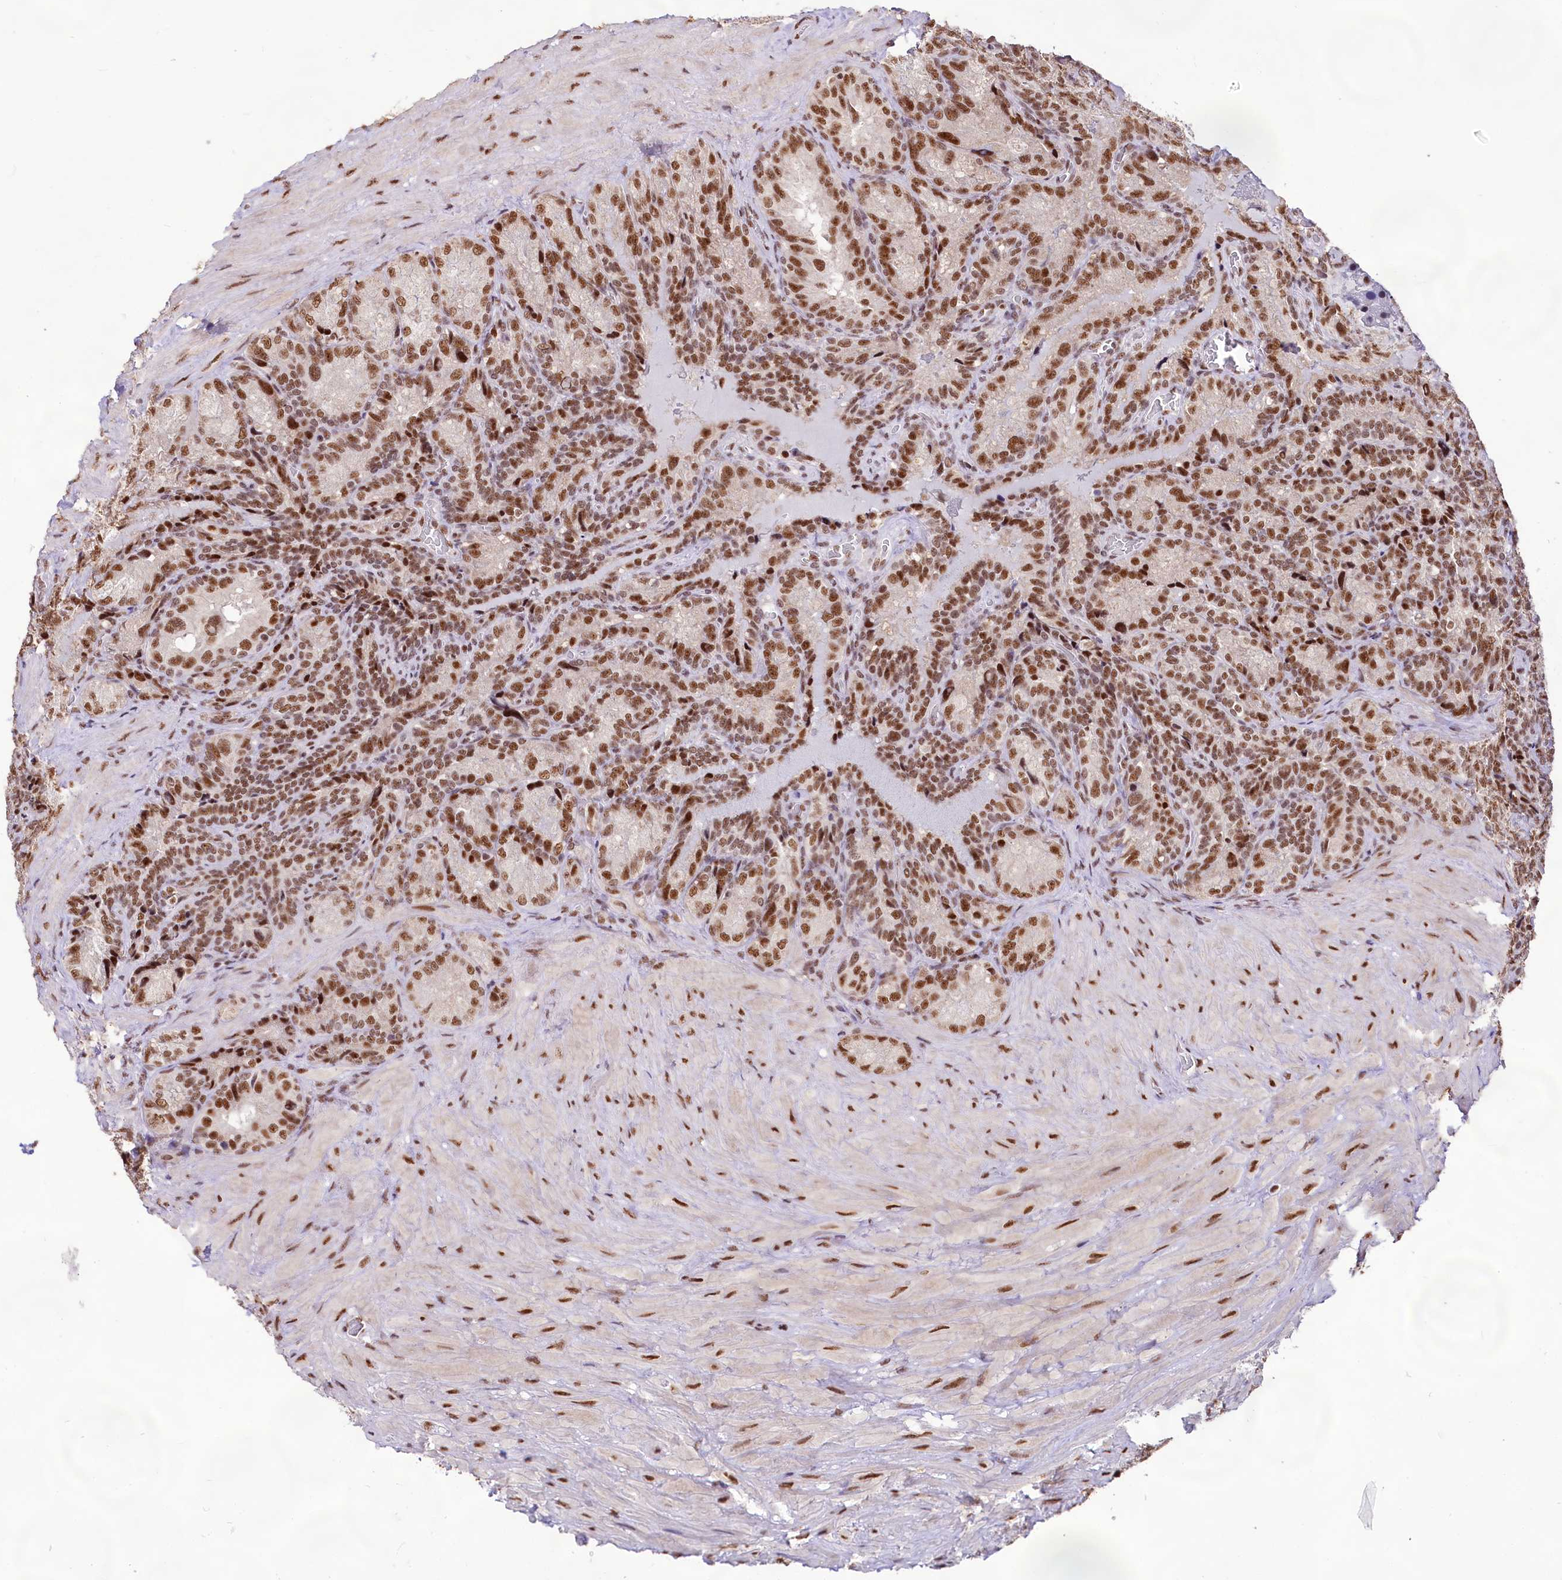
{"staining": {"intensity": "moderate", "quantity": ">75%", "location": "nuclear"}, "tissue": "seminal vesicle", "cell_type": "Glandular cells", "image_type": "normal", "snomed": [{"axis": "morphology", "description": "Normal tissue, NOS"}, {"axis": "topography", "description": "Seminal veicle"}], "caption": "IHC photomicrograph of benign seminal vesicle stained for a protein (brown), which shows medium levels of moderate nuclear positivity in approximately >75% of glandular cells.", "gene": "HIRA", "patient": {"sex": "male", "age": 62}}